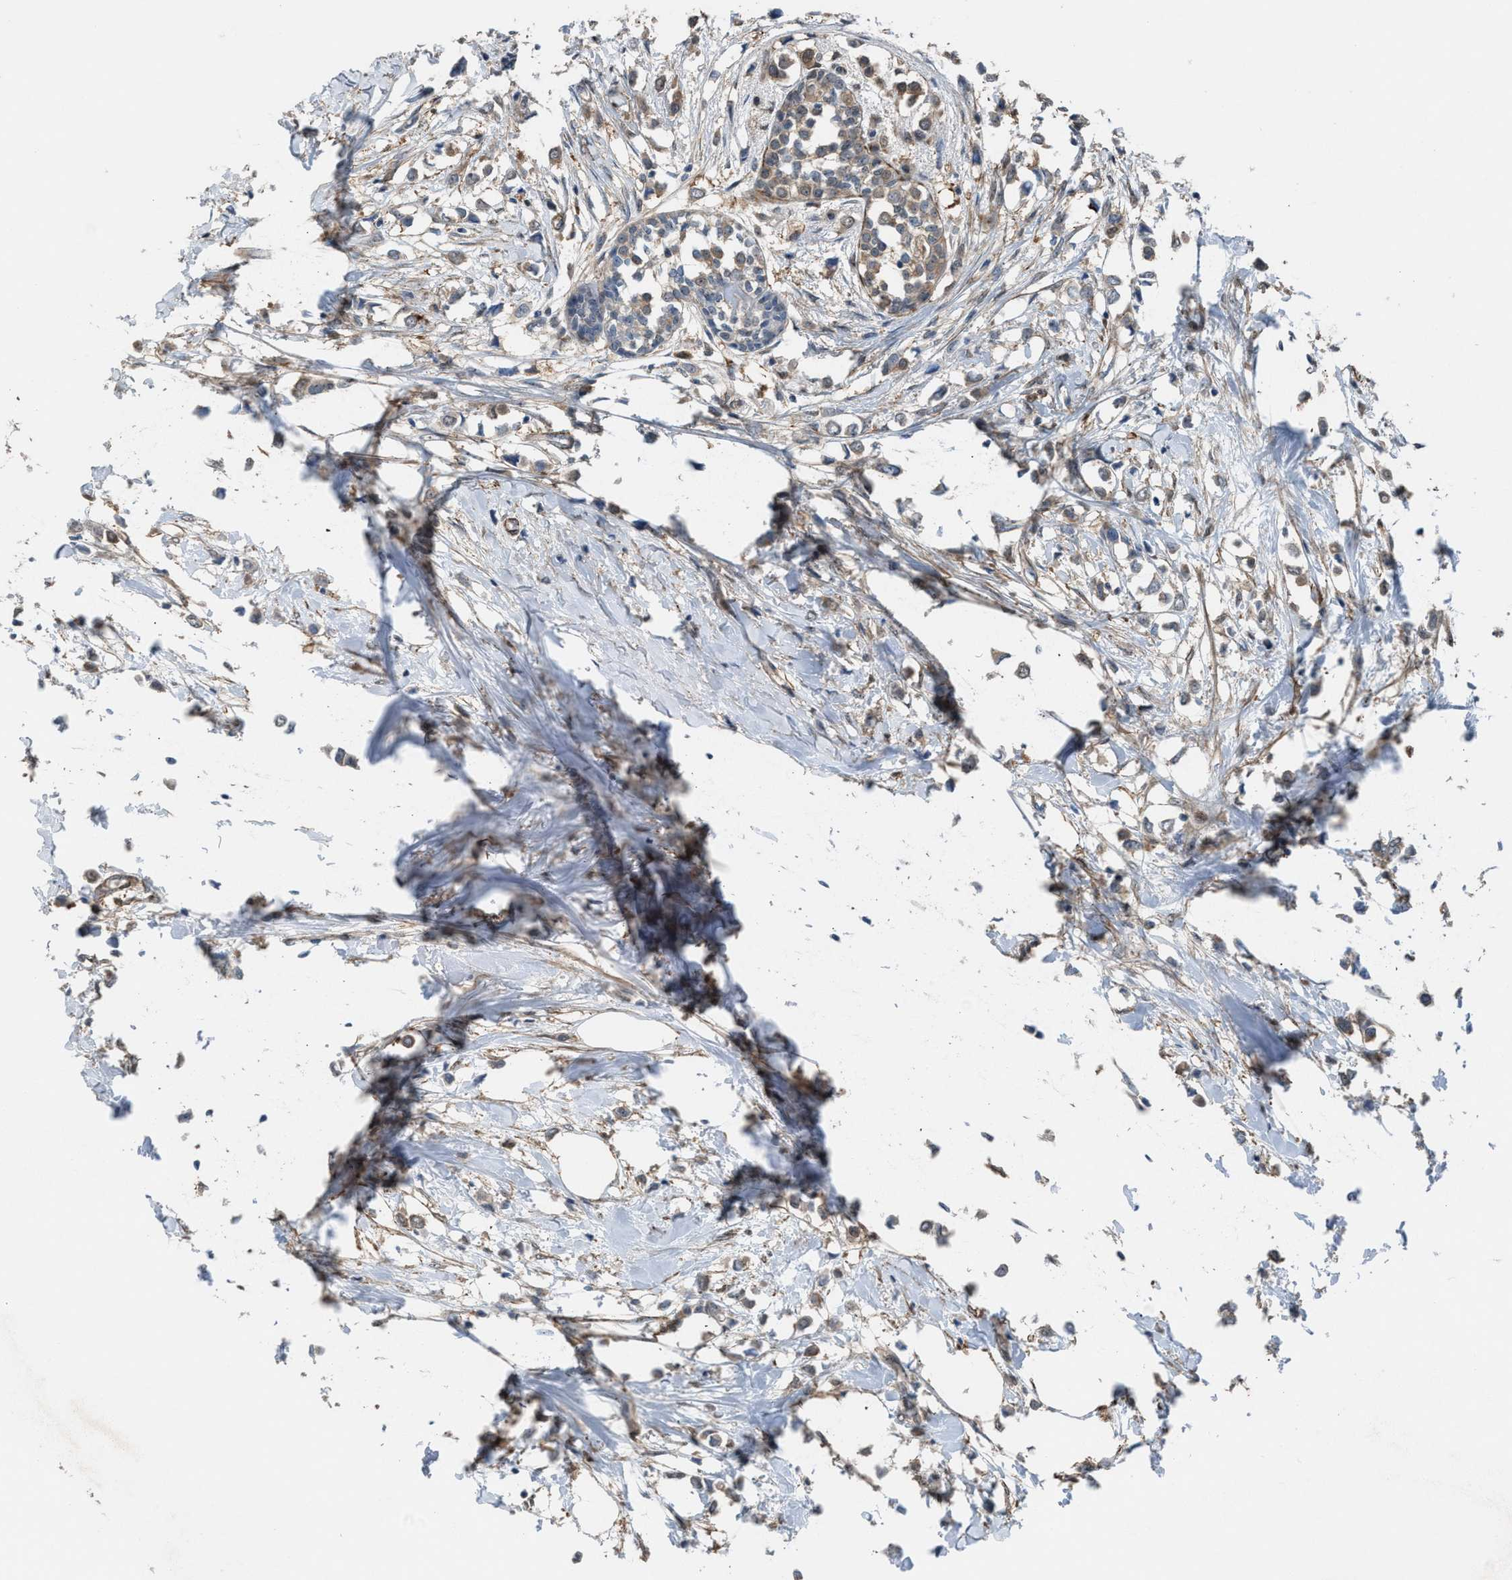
{"staining": {"intensity": "weak", "quantity": ">75%", "location": "cytoplasmic/membranous"}, "tissue": "breast cancer", "cell_type": "Tumor cells", "image_type": "cancer", "snomed": [{"axis": "morphology", "description": "Lobular carcinoma"}, {"axis": "topography", "description": "Breast"}], "caption": "Weak cytoplasmic/membranous protein positivity is appreciated in approximately >75% of tumor cells in breast lobular carcinoma.", "gene": "NQO2", "patient": {"sex": "female", "age": 51}}